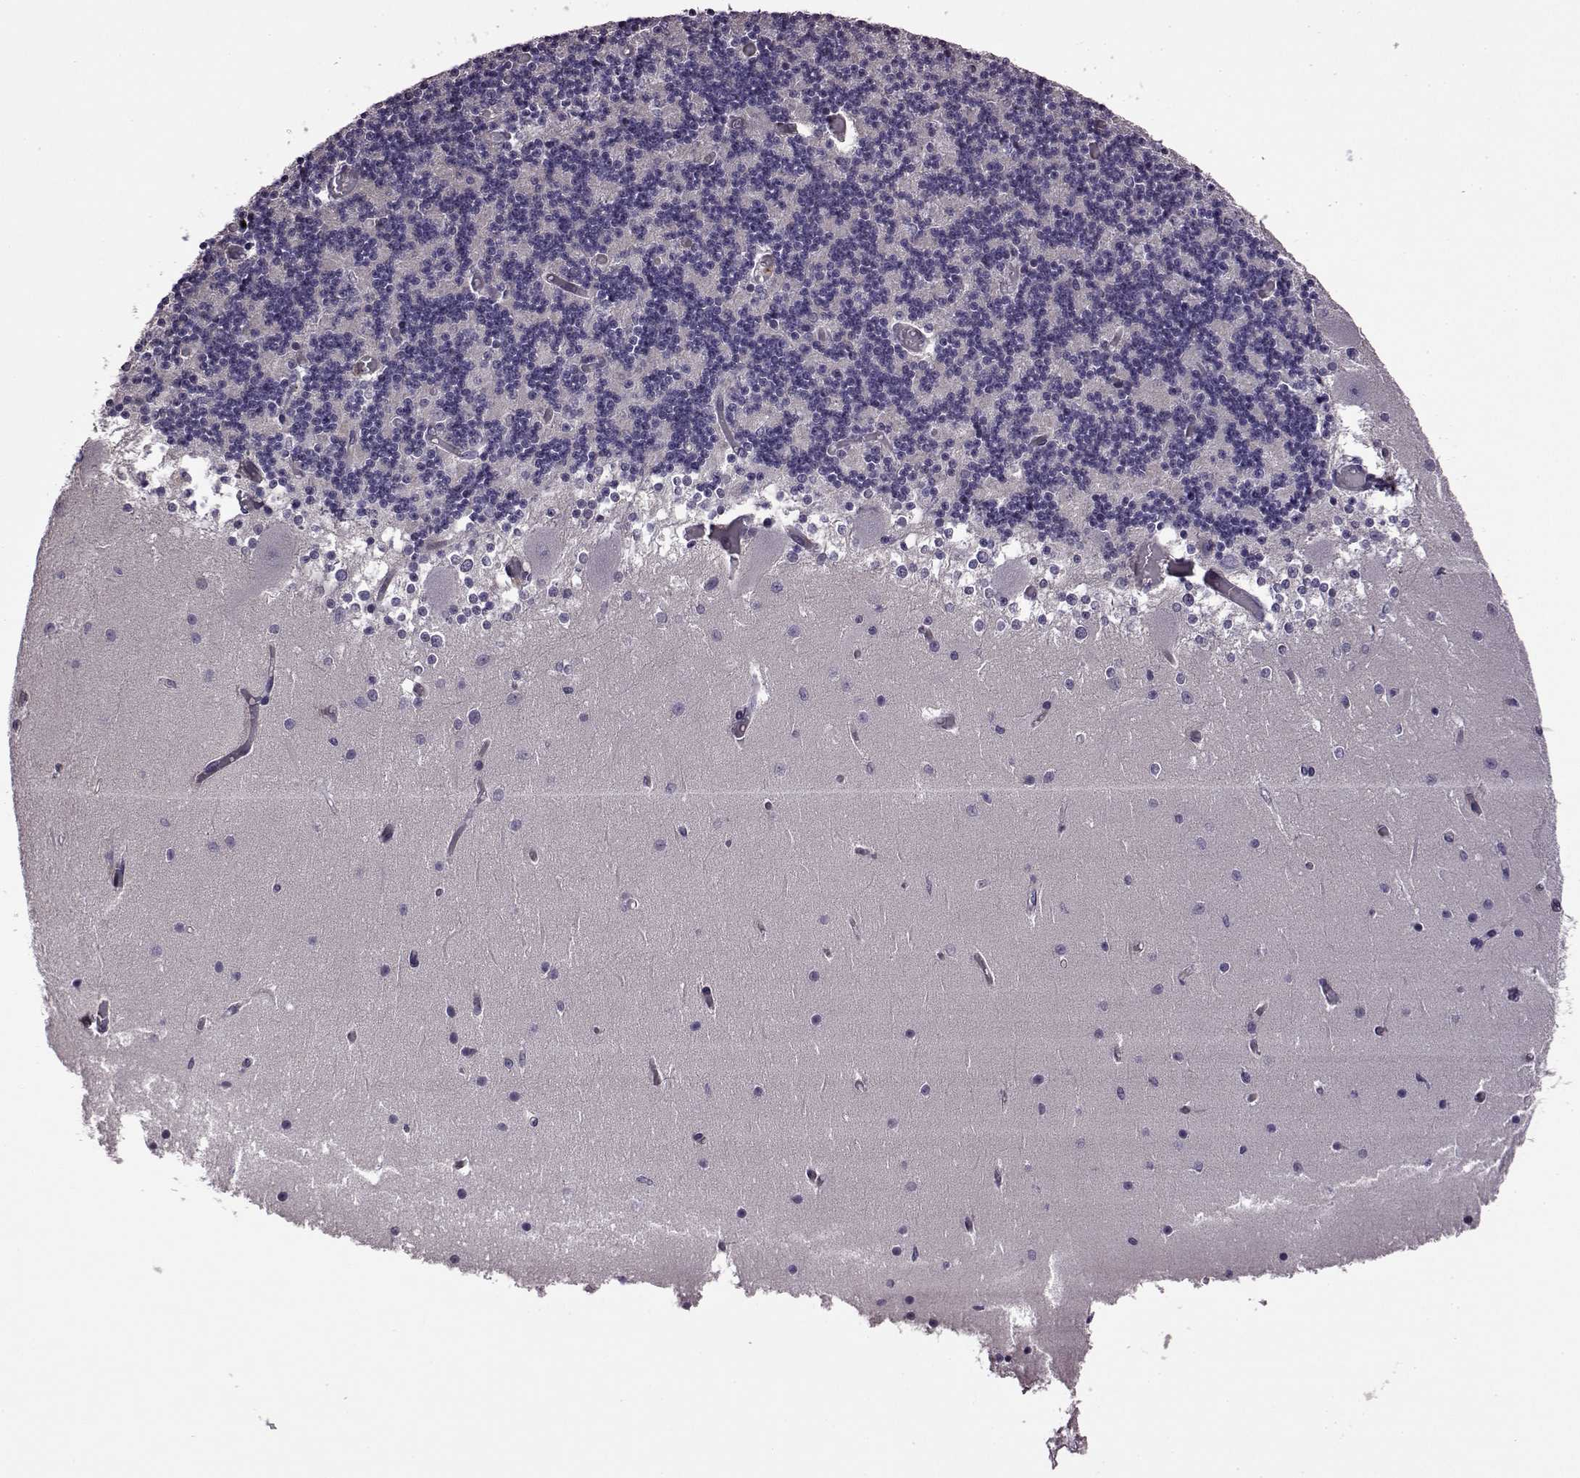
{"staining": {"intensity": "negative", "quantity": "none", "location": "none"}, "tissue": "cerebellum", "cell_type": "Cells in granular layer", "image_type": "normal", "snomed": [{"axis": "morphology", "description": "Normal tissue, NOS"}, {"axis": "topography", "description": "Cerebellum"}], "caption": "Immunohistochemical staining of benign human cerebellum reveals no significant staining in cells in granular layer. The staining is performed using DAB (3,3'-diaminobenzidine) brown chromogen with nuclei counter-stained in using hematoxylin.", "gene": "EDDM3B", "patient": {"sex": "female", "age": 28}}